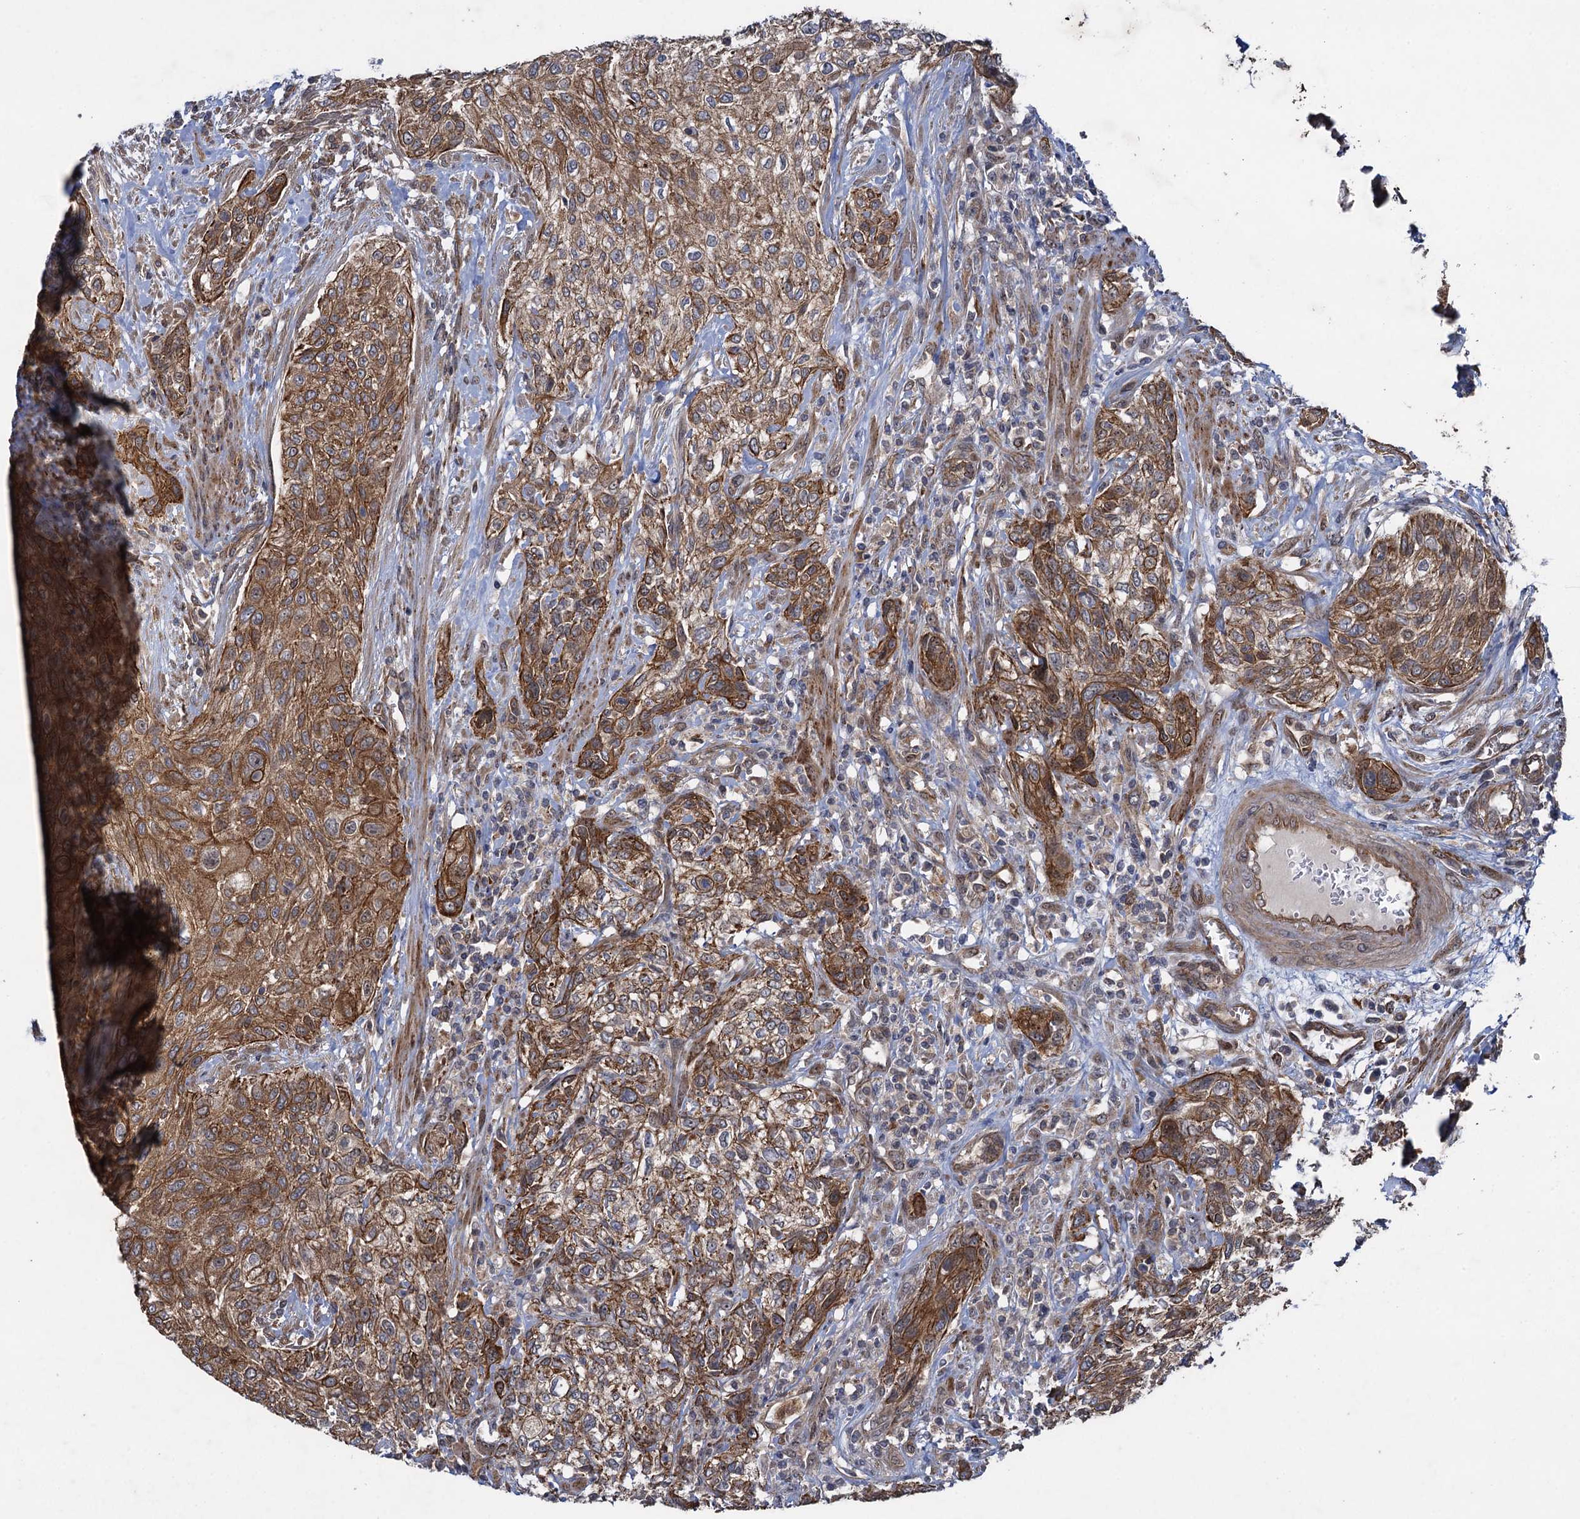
{"staining": {"intensity": "moderate", "quantity": ">75%", "location": "cytoplasmic/membranous"}, "tissue": "urothelial cancer", "cell_type": "Tumor cells", "image_type": "cancer", "snomed": [{"axis": "morphology", "description": "Normal tissue, NOS"}, {"axis": "morphology", "description": "Urothelial carcinoma, NOS"}, {"axis": "topography", "description": "Urinary bladder"}, {"axis": "topography", "description": "Peripheral nerve tissue"}], "caption": "A histopathology image of transitional cell carcinoma stained for a protein displays moderate cytoplasmic/membranous brown staining in tumor cells.", "gene": "HAUS1", "patient": {"sex": "male", "age": 35}}